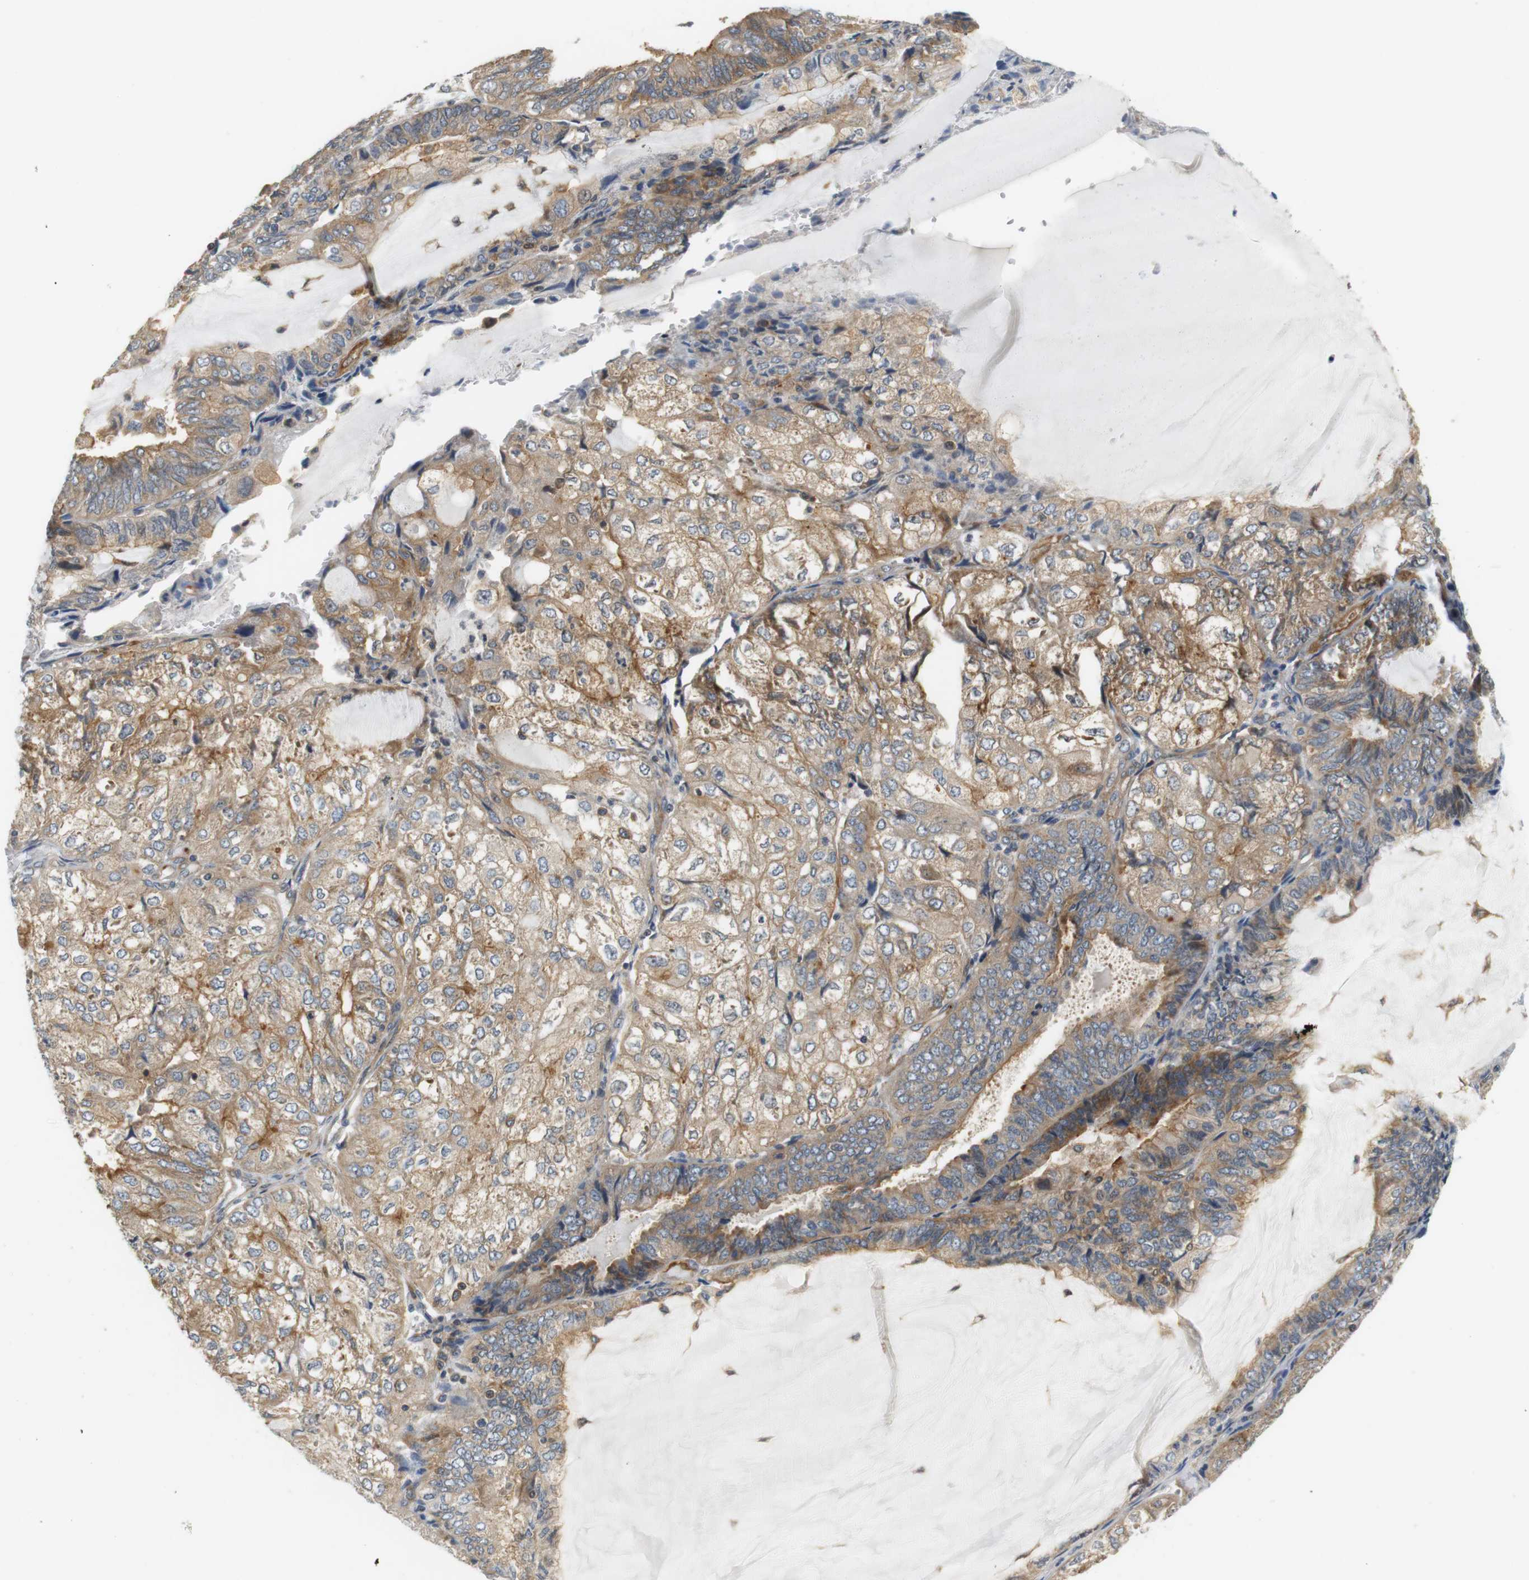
{"staining": {"intensity": "weak", "quantity": ">75%", "location": "cytoplasmic/membranous"}, "tissue": "endometrial cancer", "cell_type": "Tumor cells", "image_type": "cancer", "snomed": [{"axis": "morphology", "description": "Adenocarcinoma, NOS"}, {"axis": "topography", "description": "Endometrium"}], "caption": "Protein expression analysis of endometrial cancer demonstrates weak cytoplasmic/membranous staining in about >75% of tumor cells.", "gene": "SH3GLB1", "patient": {"sex": "female", "age": 81}}